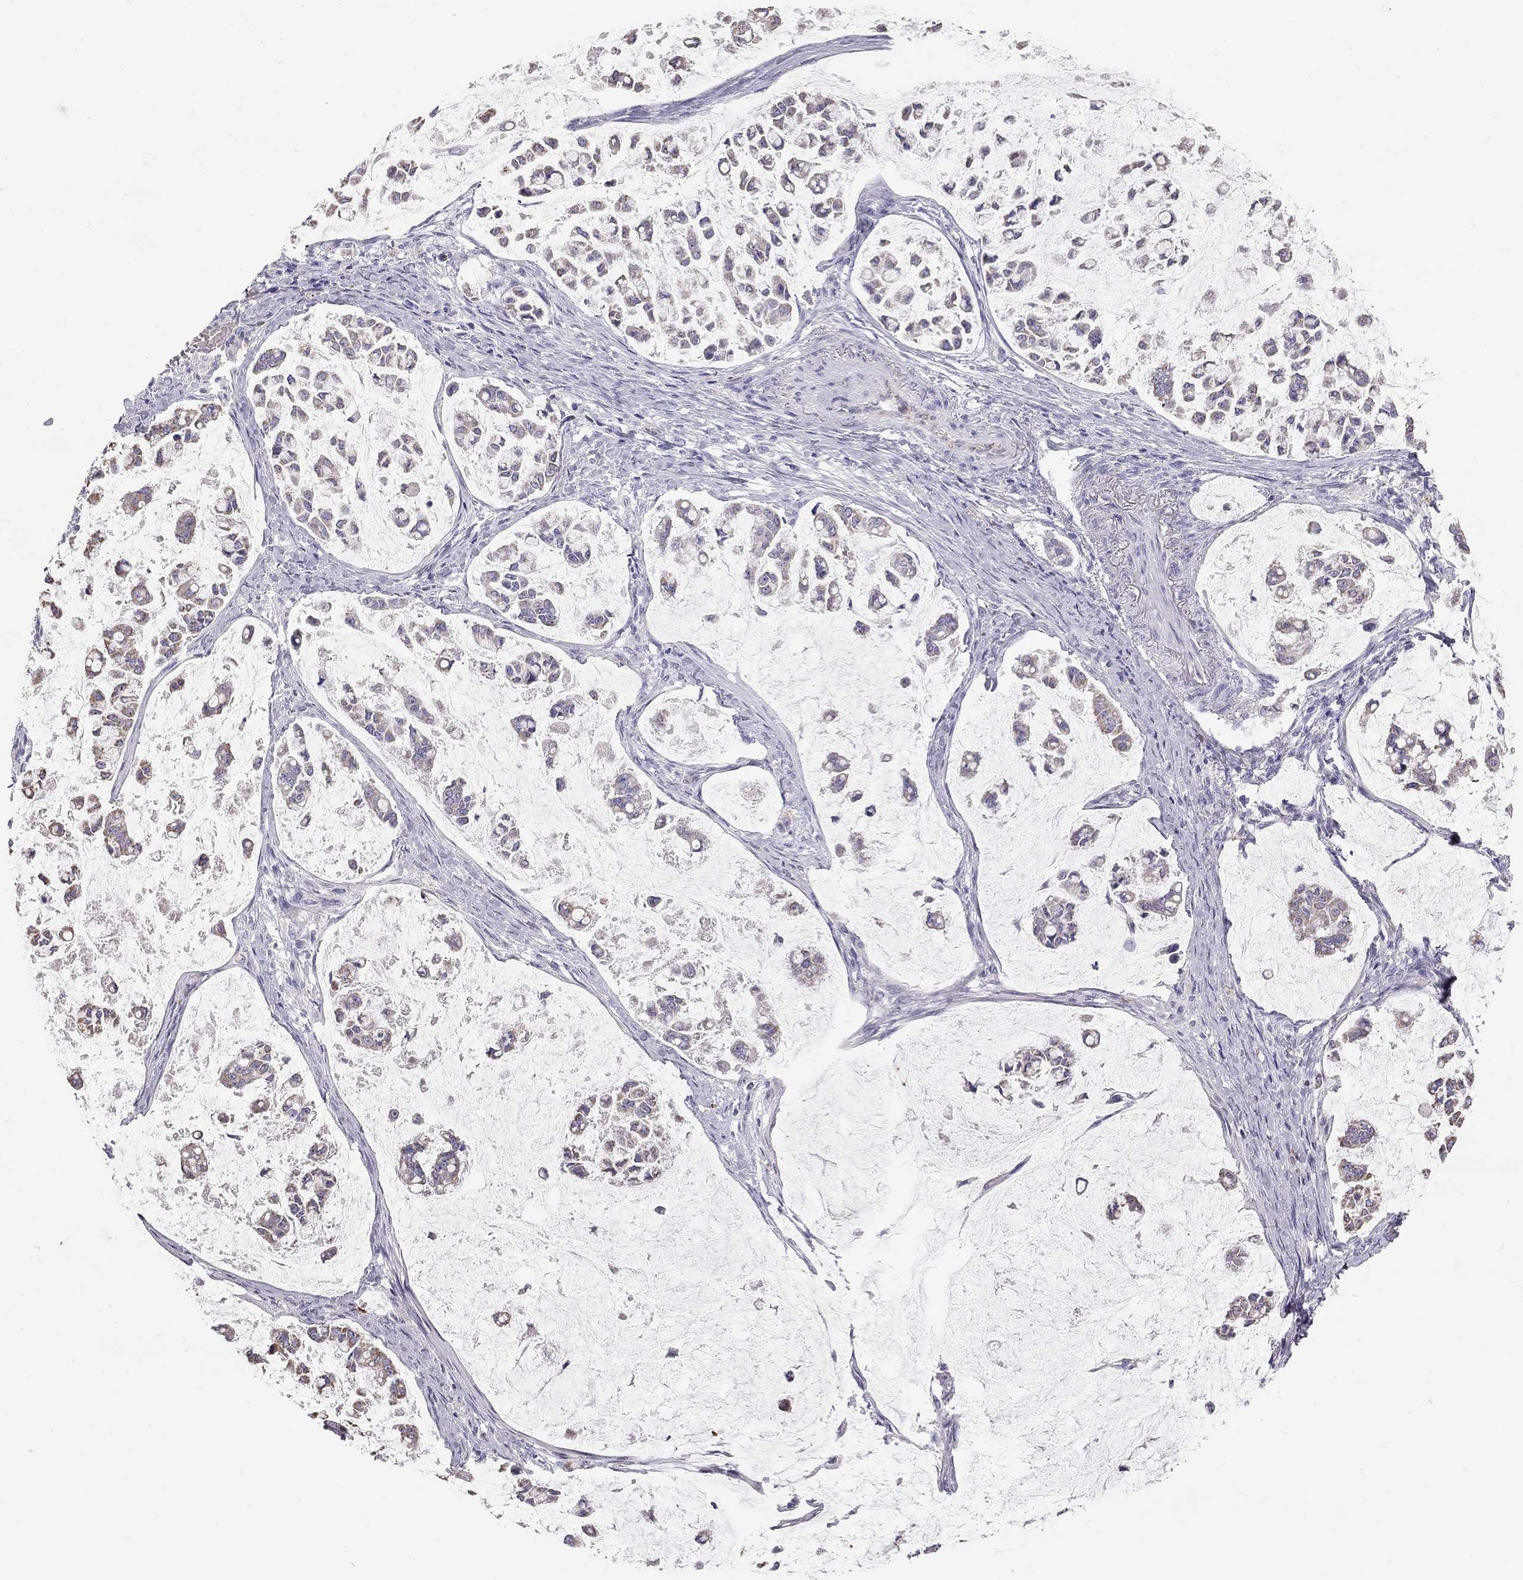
{"staining": {"intensity": "moderate", "quantity": "25%-75%", "location": "cytoplasmic/membranous"}, "tissue": "stomach cancer", "cell_type": "Tumor cells", "image_type": "cancer", "snomed": [{"axis": "morphology", "description": "Adenocarcinoma, NOS"}, {"axis": "topography", "description": "Stomach"}], "caption": "A high-resolution histopathology image shows IHC staining of stomach cancer, which displays moderate cytoplasmic/membranous positivity in approximately 25%-75% of tumor cells. (Brightfield microscopy of DAB IHC at high magnification).", "gene": "TDRD6", "patient": {"sex": "male", "age": 82}}